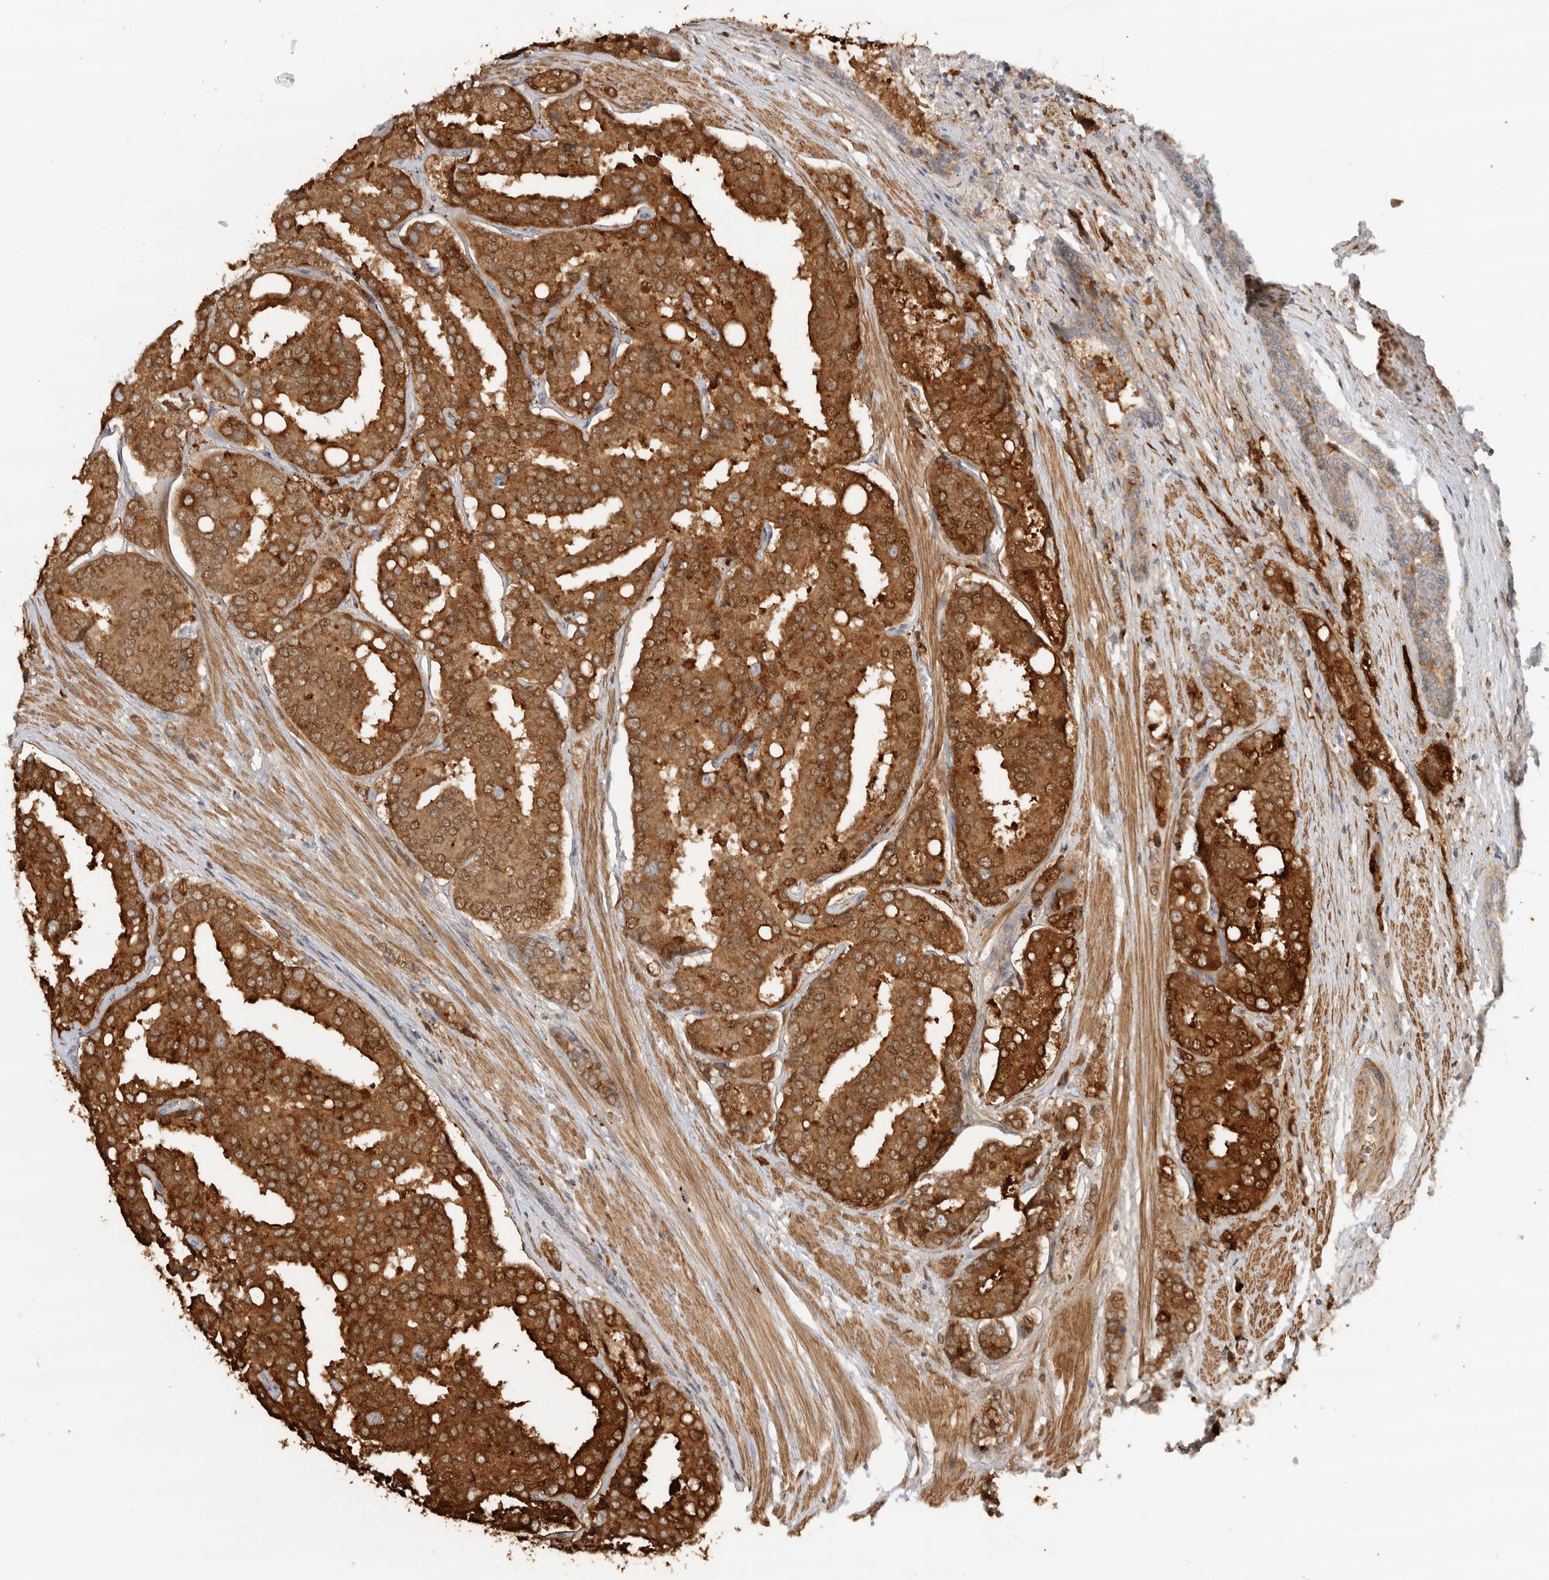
{"staining": {"intensity": "strong", "quantity": ">75%", "location": "cytoplasmic/membranous"}, "tissue": "prostate cancer", "cell_type": "Tumor cells", "image_type": "cancer", "snomed": [{"axis": "morphology", "description": "Adenocarcinoma, High grade"}, {"axis": "topography", "description": "Prostate"}], "caption": "Prostate adenocarcinoma (high-grade) stained with immunohistochemistry (IHC) demonstrates strong cytoplasmic/membranous expression in about >75% of tumor cells.", "gene": "GNE", "patient": {"sex": "male", "age": 50}}